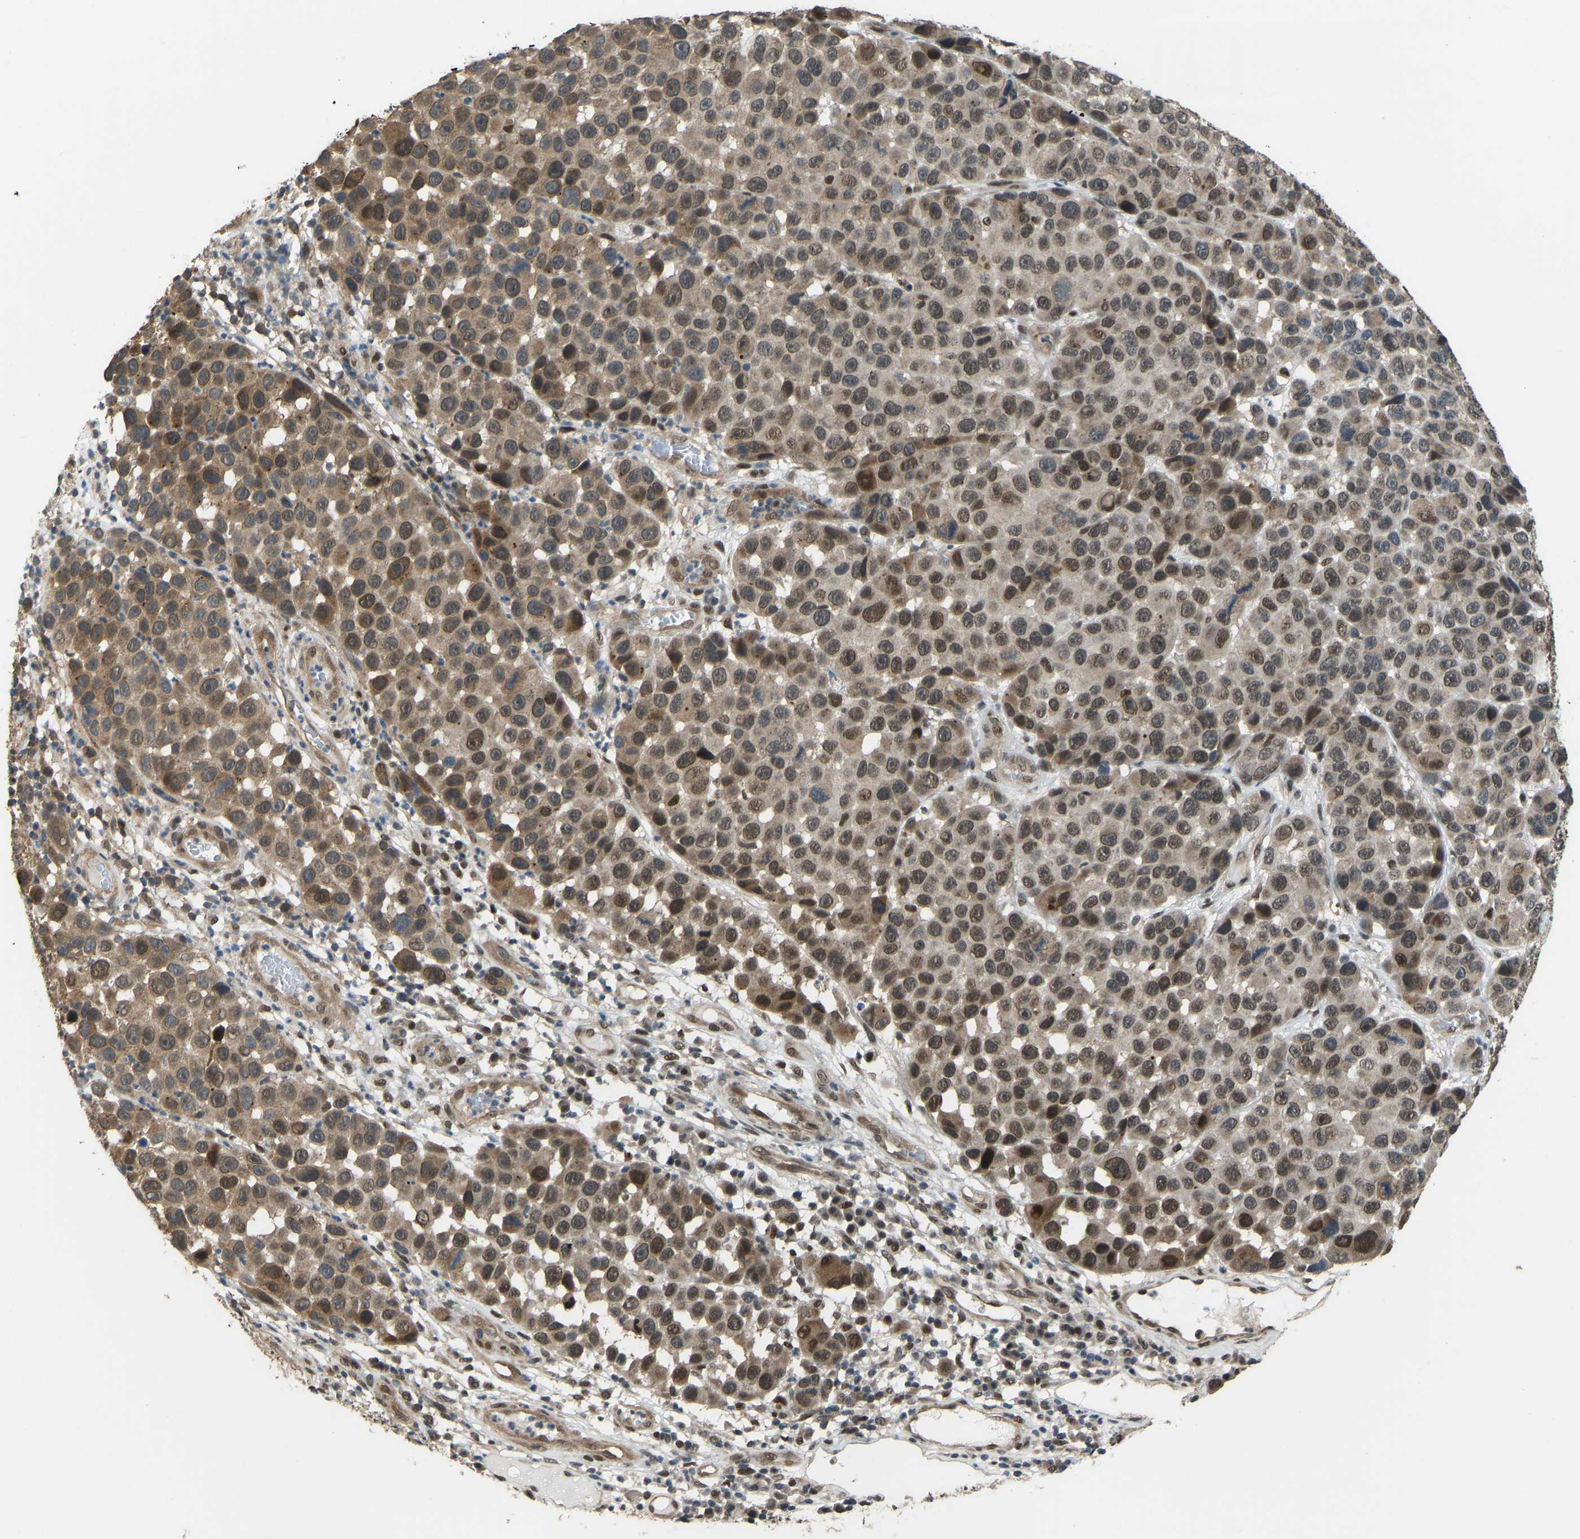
{"staining": {"intensity": "moderate", "quantity": ">75%", "location": "cytoplasmic/membranous,nuclear"}, "tissue": "melanoma", "cell_type": "Tumor cells", "image_type": "cancer", "snomed": [{"axis": "morphology", "description": "Malignant melanoma, NOS"}, {"axis": "topography", "description": "Skin"}], "caption": "IHC histopathology image of human melanoma stained for a protein (brown), which exhibits medium levels of moderate cytoplasmic/membranous and nuclear staining in about >75% of tumor cells.", "gene": "KPNA6", "patient": {"sex": "male", "age": 53}}